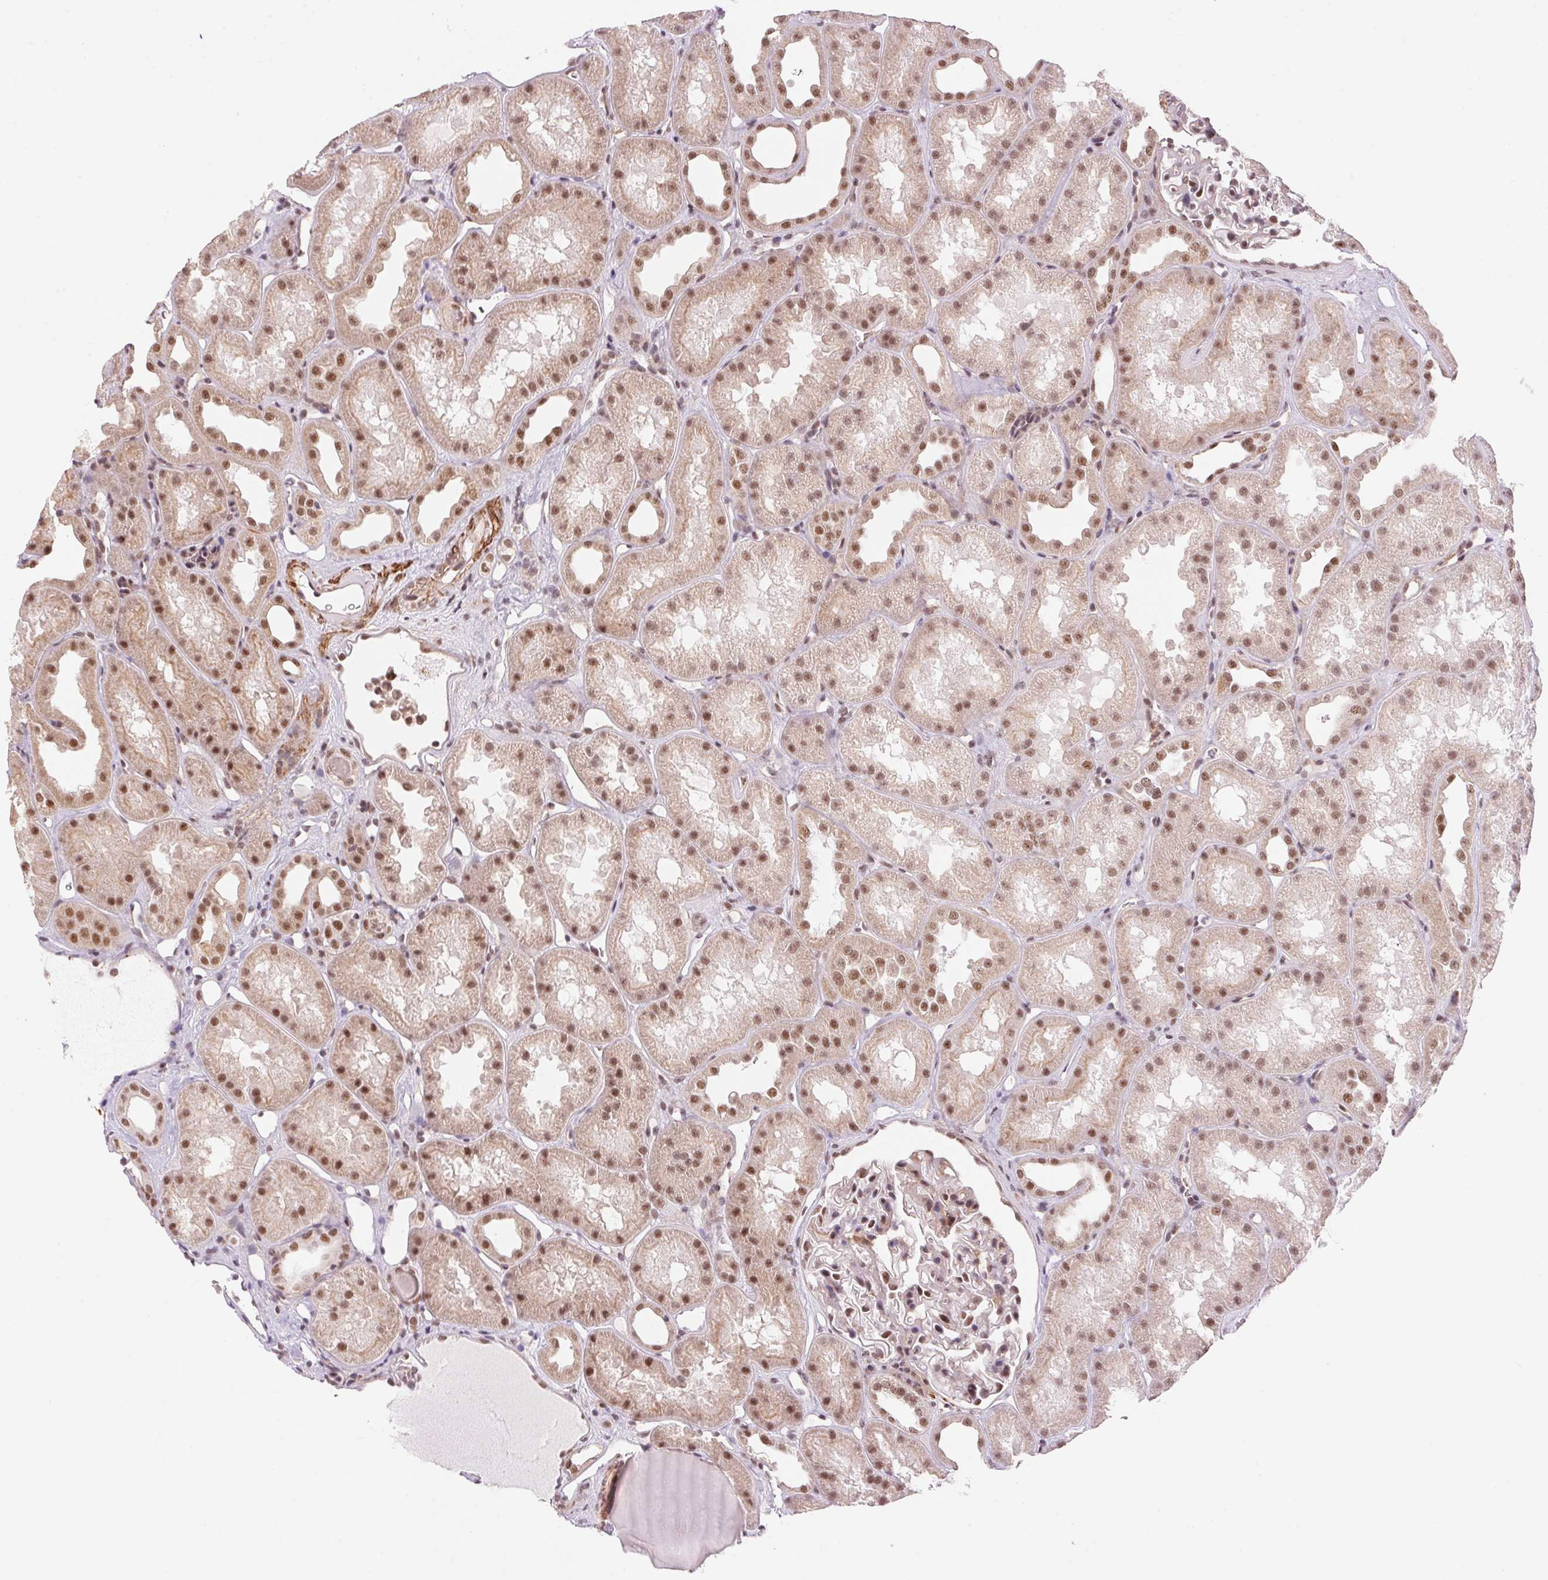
{"staining": {"intensity": "moderate", "quantity": "25%-75%", "location": "nuclear"}, "tissue": "kidney", "cell_type": "Cells in glomeruli", "image_type": "normal", "snomed": [{"axis": "morphology", "description": "Normal tissue, NOS"}, {"axis": "topography", "description": "Kidney"}], "caption": "The immunohistochemical stain shows moderate nuclear staining in cells in glomeruli of normal kidney. (DAB IHC, brown staining for protein, blue staining for nuclei).", "gene": "HNRNPDL", "patient": {"sex": "male", "age": 61}}